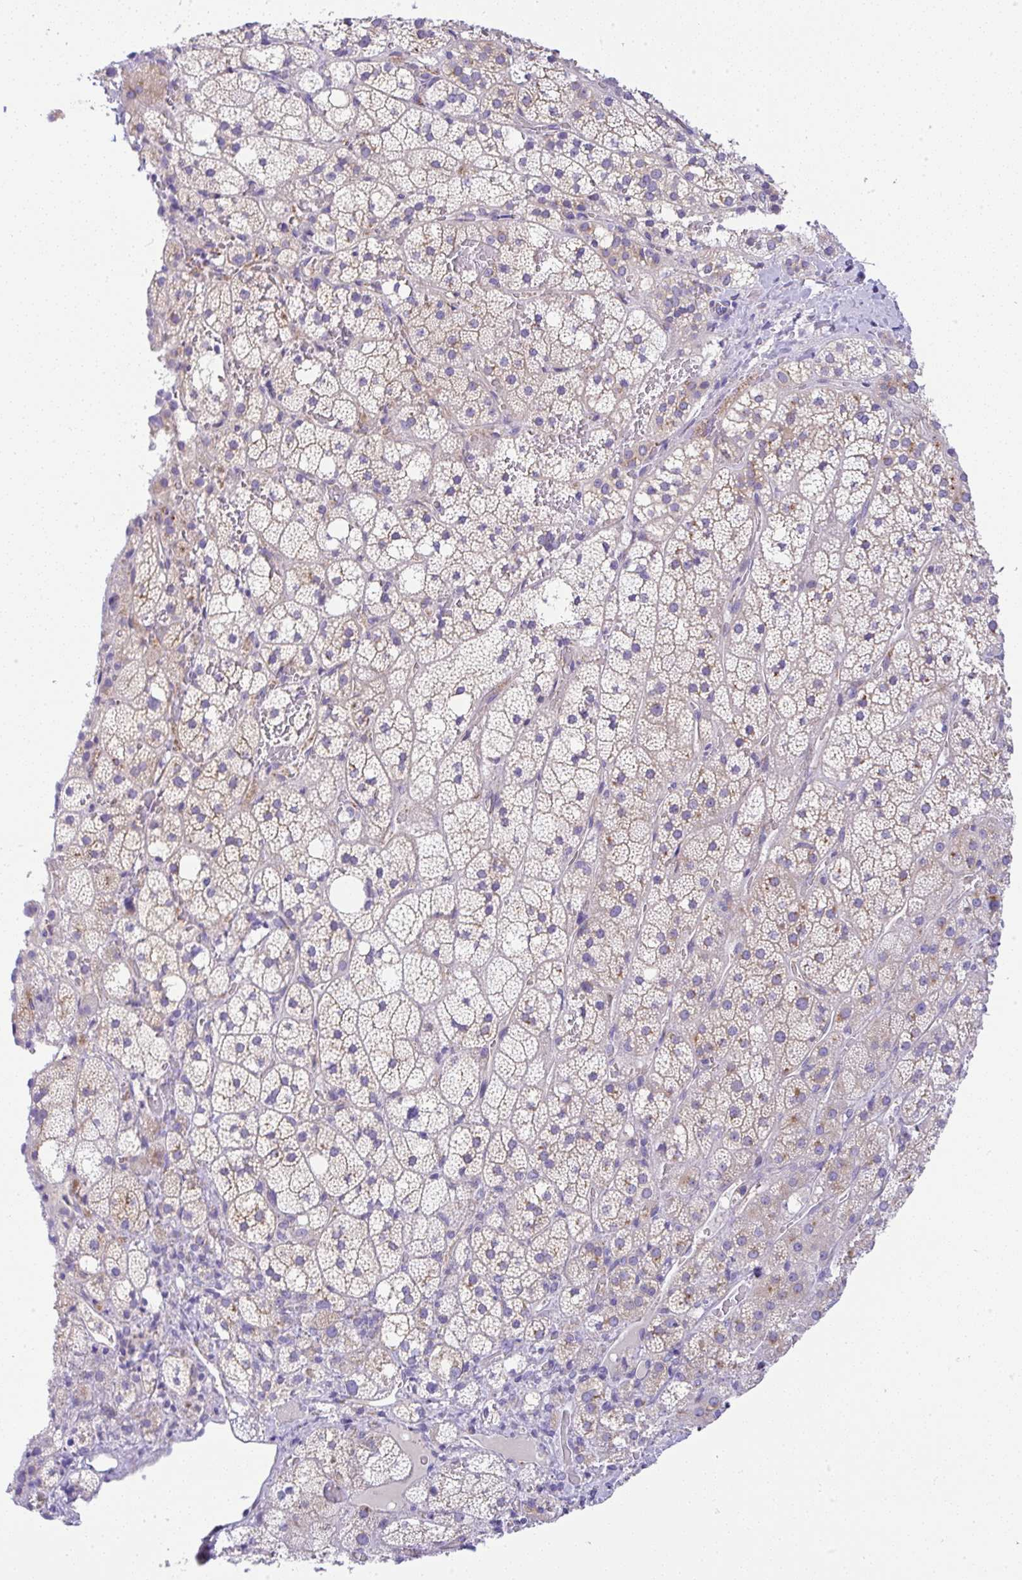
{"staining": {"intensity": "moderate", "quantity": "<25%", "location": "cytoplasmic/membranous"}, "tissue": "adrenal gland", "cell_type": "Glandular cells", "image_type": "normal", "snomed": [{"axis": "morphology", "description": "Normal tissue, NOS"}, {"axis": "topography", "description": "Adrenal gland"}], "caption": "Moderate cytoplasmic/membranous protein staining is present in approximately <25% of glandular cells in adrenal gland. (brown staining indicates protein expression, while blue staining denotes nuclei).", "gene": "FAM177A1", "patient": {"sex": "male", "age": 53}}